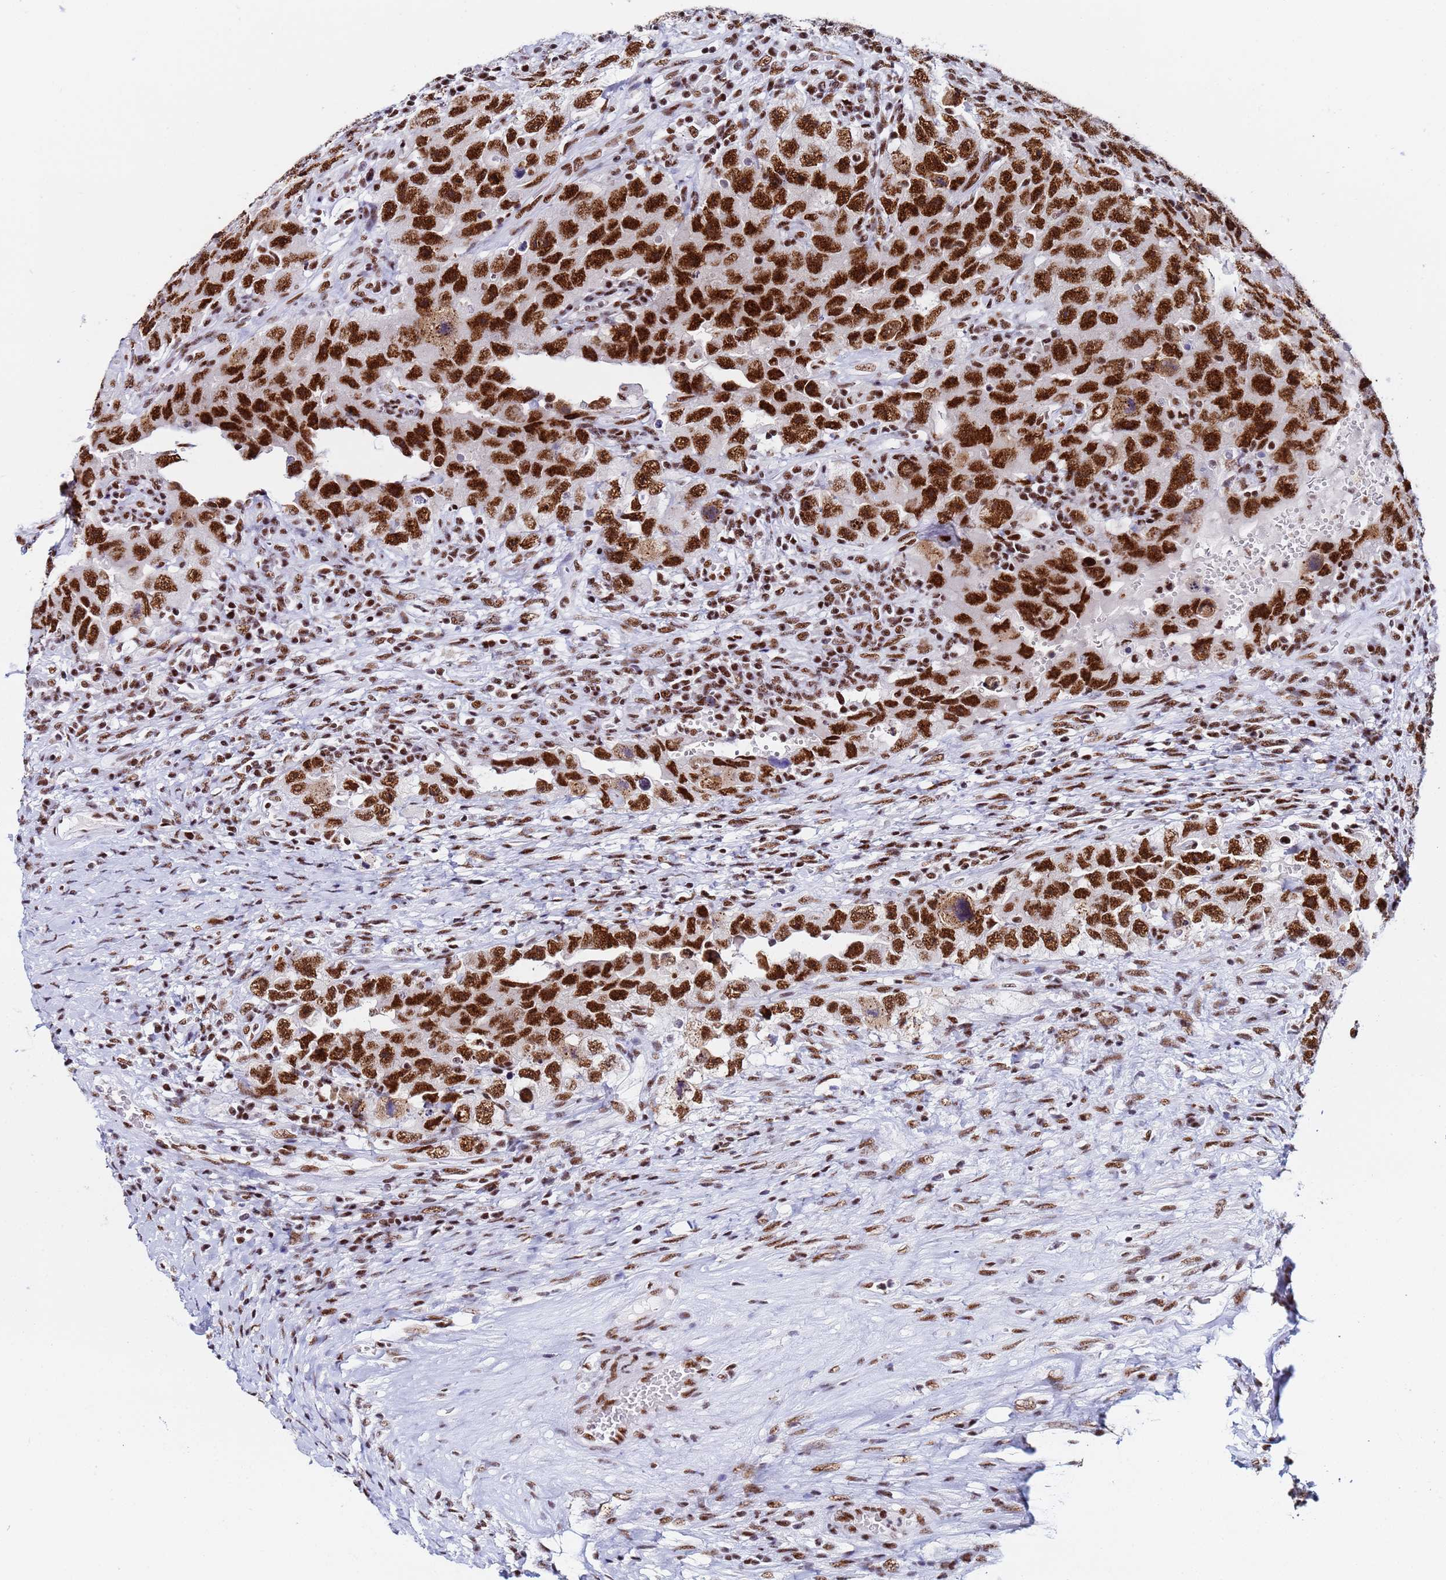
{"staining": {"intensity": "strong", "quantity": ">75%", "location": "nuclear"}, "tissue": "testis cancer", "cell_type": "Tumor cells", "image_type": "cancer", "snomed": [{"axis": "morphology", "description": "Carcinoma, Embryonal, NOS"}, {"axis": "topography", "description": "Testis"}], "caption": "Immunohistochemical staining of testis embryonal carcinoma reveals high levels of strong nuclear expression in approximately >75% of tumor cells. The staining was performed using DAB (3,3'-diaminobenzidine), with brown indicating positive protein expression. Nuclei are stained blue with hematoxylin.", "gene": "SNRPA1", "patient": {"sex": "male", "age": 26}}